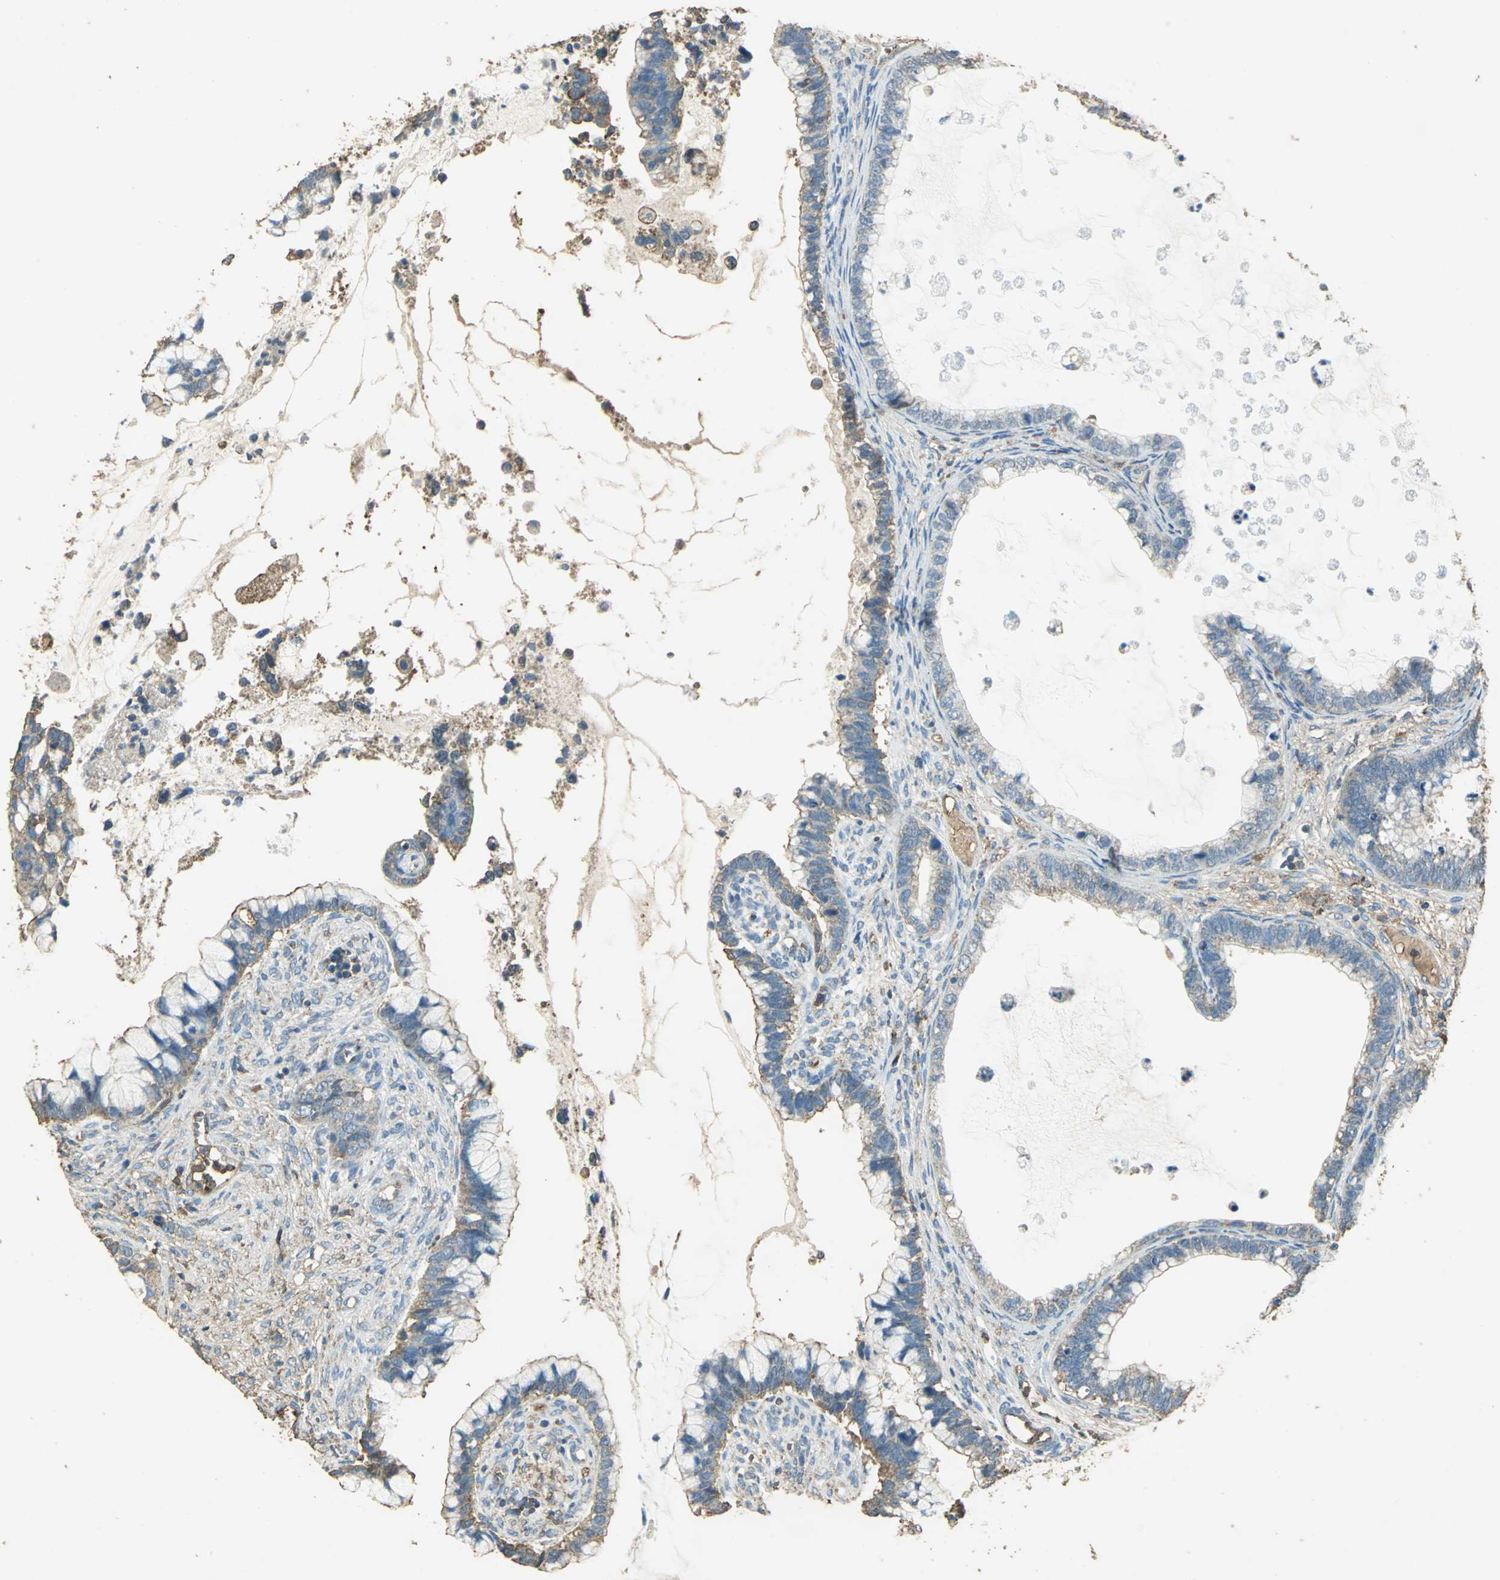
{"staining": {"intensity": "weak", "quantity": ">75%", "location": "cytoplasmic/membranous"}, "tissue": "cervical cancer", "cell_type": "Tumor cells", "image_type": "cancer", "snomed": [{"axis": "morphology", "description": "Adenocarcinoma, NOS"}, {"axis": "topography", "description": "Cervix"}], "caption": "A brown stain labels weak cytoplasmic/membranous staining of a protein in human adenocarcinoma (cervical) tumor cells.", "gene": "TRAPPC2", "patient": {"sex": "female", "age": 44}}